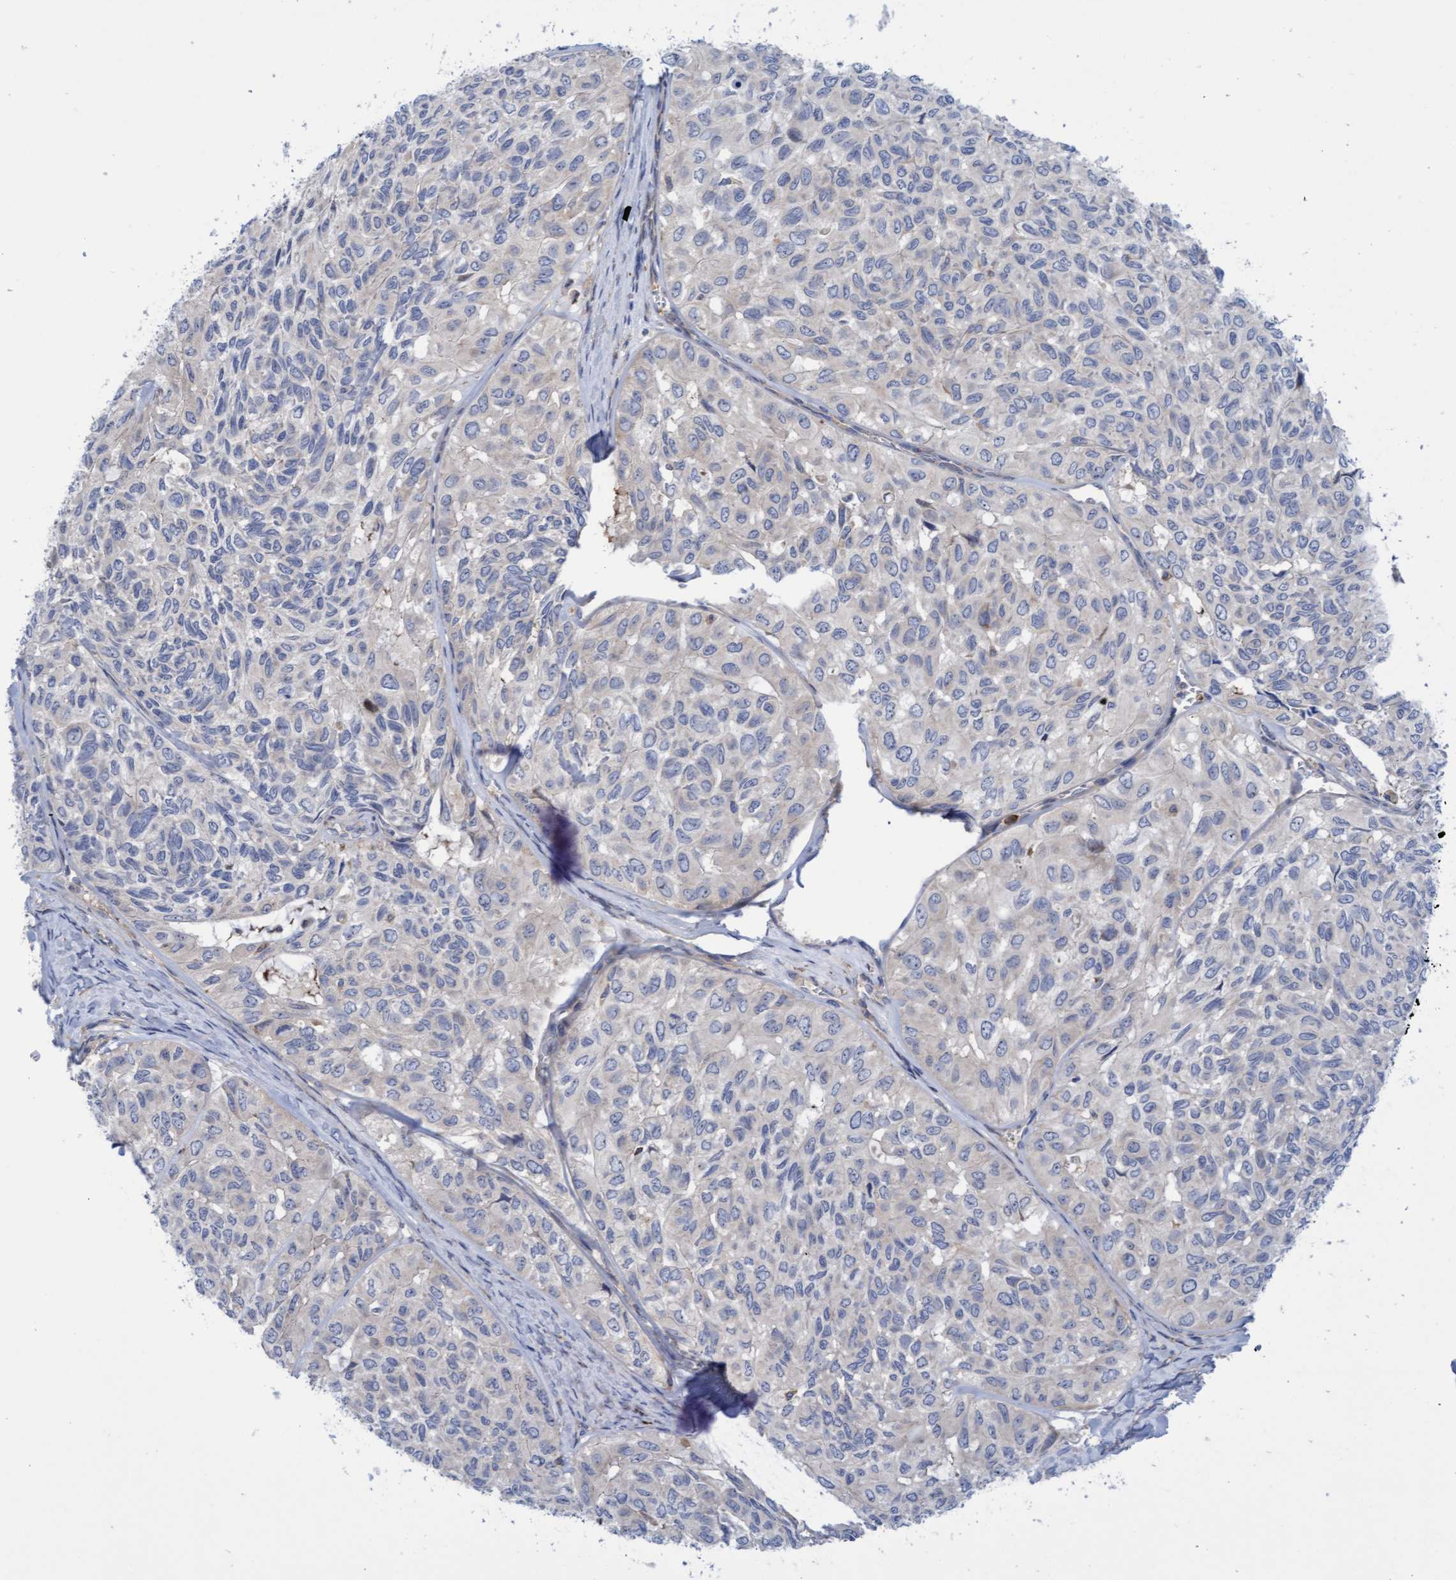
{"staining": {"intensity": "negative", "quantity": "none", "location": "none"}, "tissue": "head and neck cancer", "cell_type": "Tumor cells", "image_type": "cancer", "snomed": [{"axis": "morphology", "description": "Adenocarcinoma, NOS"}, {"axis": "topography", "description": "Salivary gland, NOS"}, {"axis": "topography", "description": "Head-Neck"}], "caption": "A micrograph of human adenocarcinoma (head and neck) is negative for staining in tumor cells.", "gene": "FNBP1", "patient": {"sex": "female", "age": 76}}